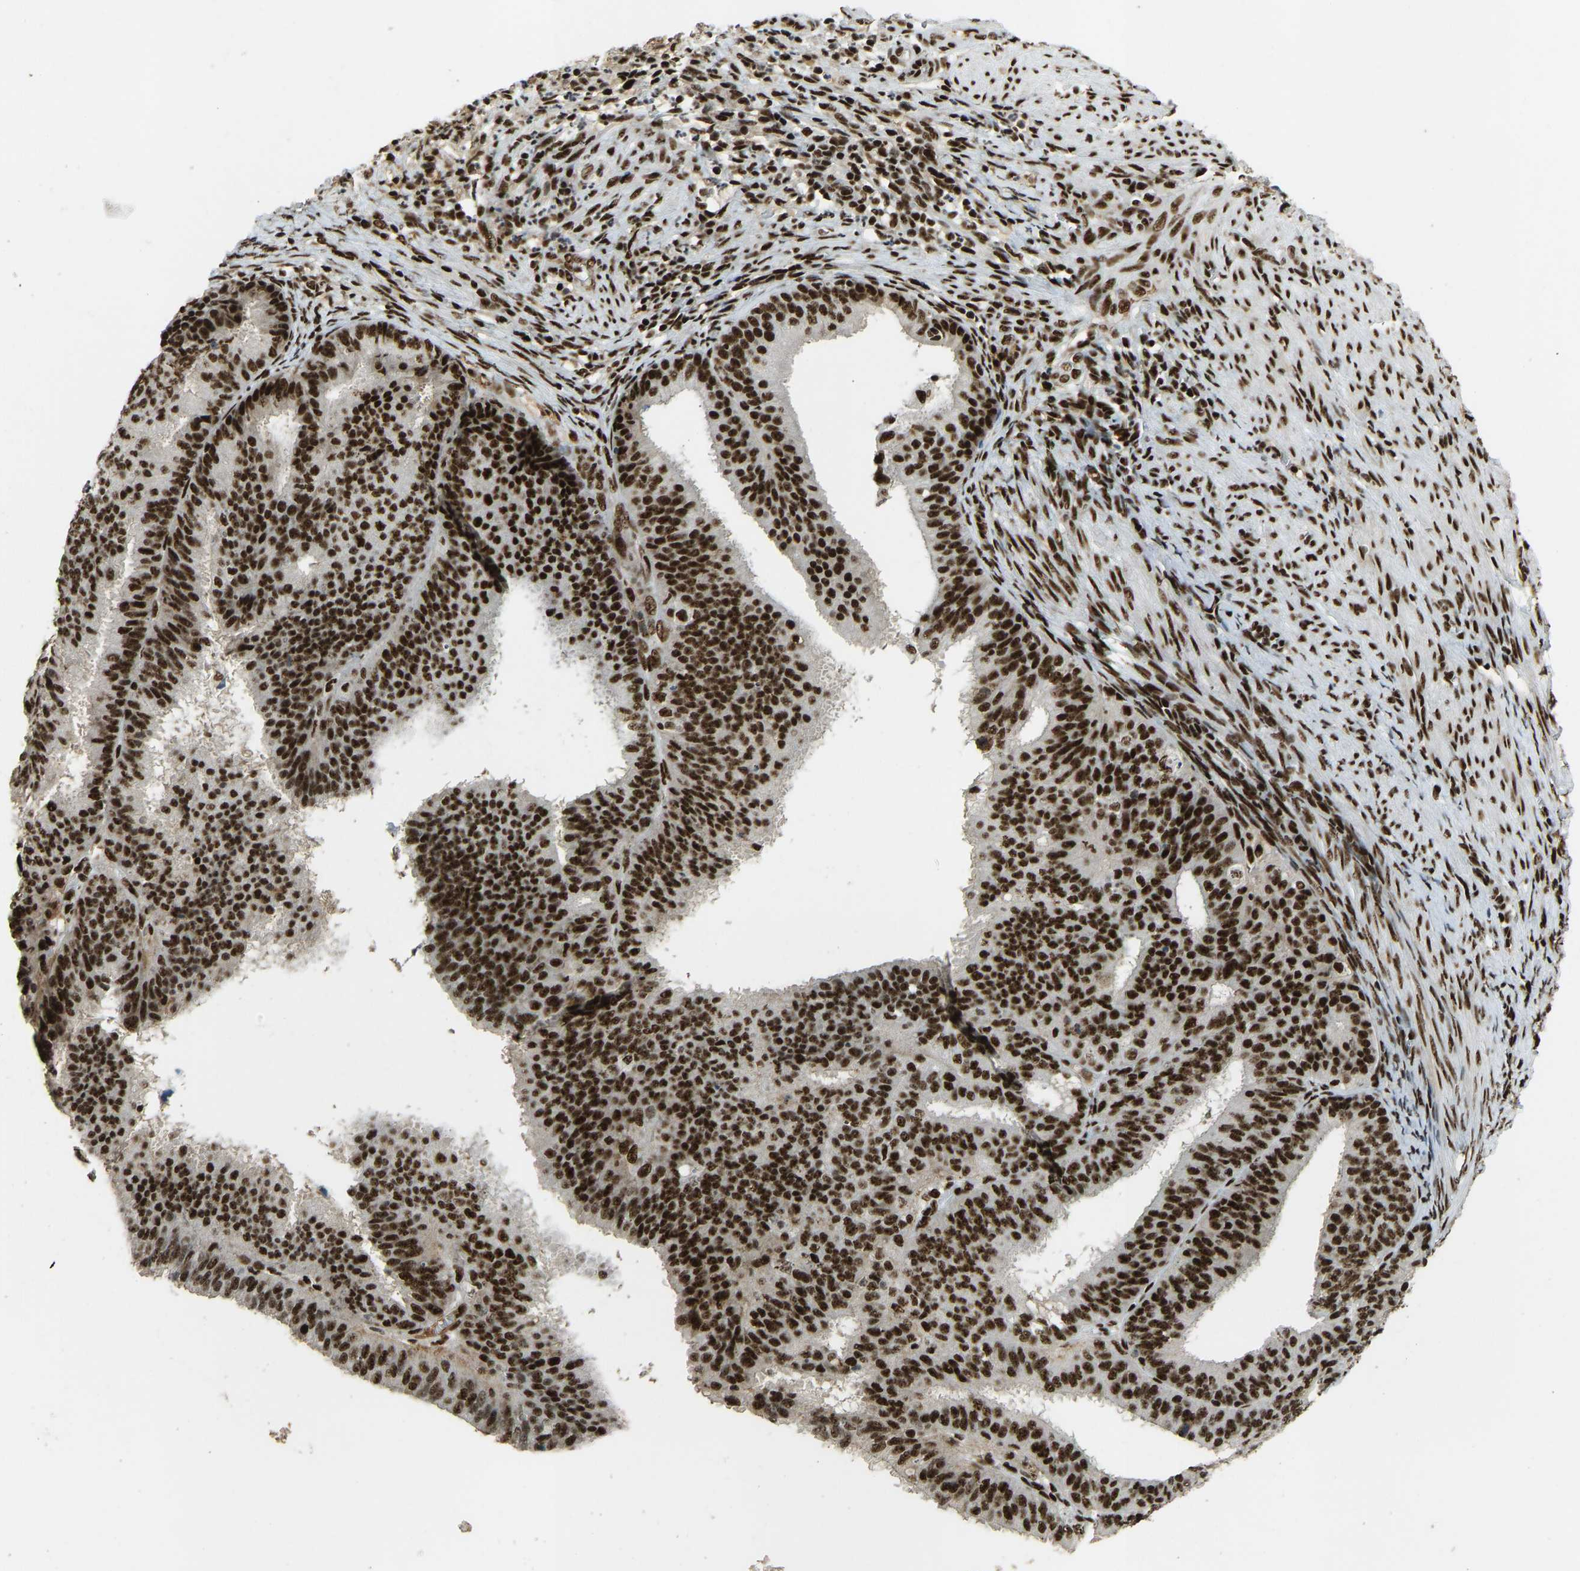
{"staining": {"intensity": "strong", "quantity": ">75%", "location": "nuclear"}, "tissue": "endometrial cancer", "cell_type": "Tumor cells", "image_type": "cancer", "snomed": [{"axis": "morphology", "description": "Adenocarcinoma, NOS"}, {"axis": "topography", "description": "Endometrium"}], "caption": "A micrograph of human adenocarcinoma (endometrial) stained for a protein displays strong nuclear brown staining in tumor cells.", "gene": "FOXK1", "patient": {"sex": "female", "age": 70}}